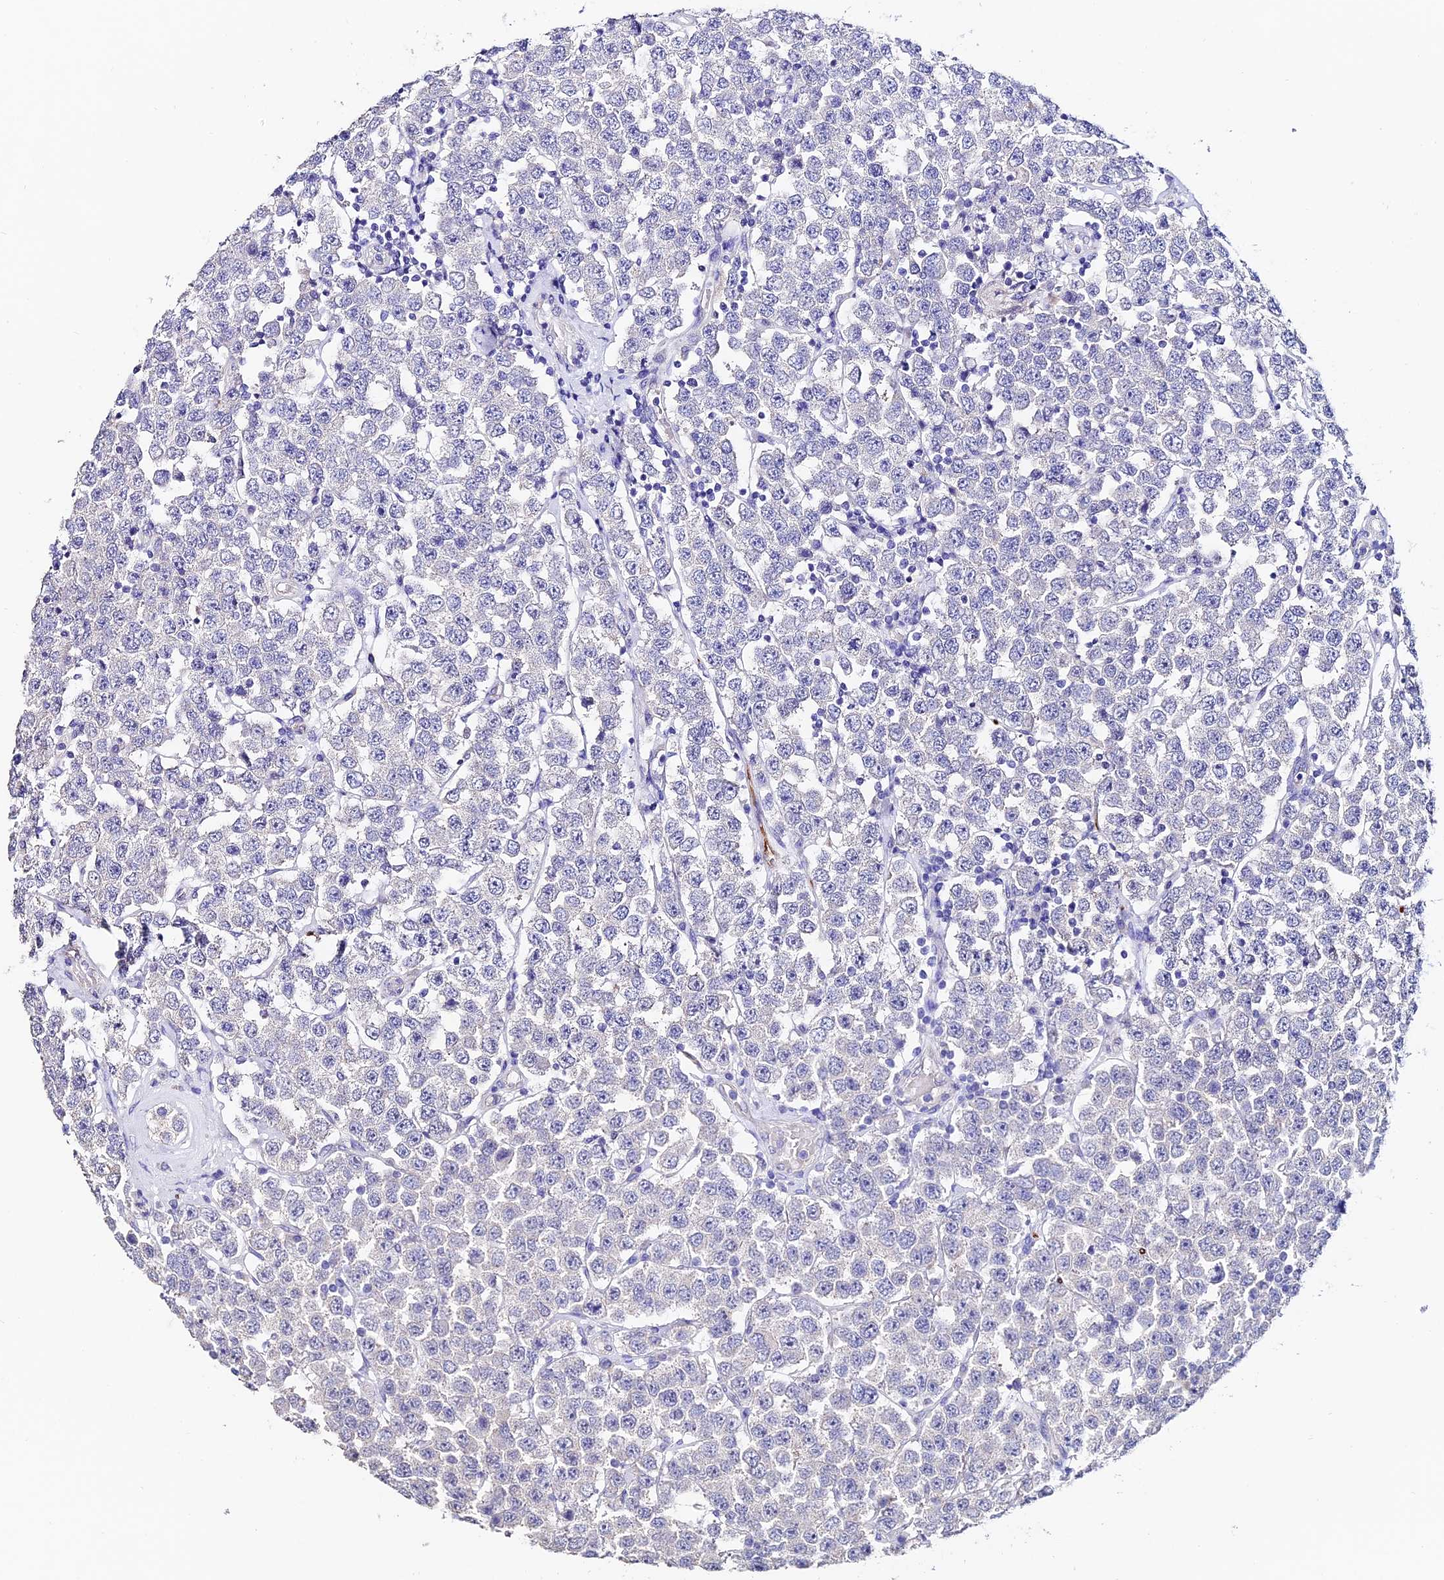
{"staining": {"intensity": "negative", "quantity": "none", "location": "none"}, "tissue": "testis cancer", "cell_type": "Tumor cells", "image_type": "cancer", "snomed": [{"axis": "morphology", "description": "Seminoma, NOS"}, {"axis": "topography", "description": "Testis"}], "caption": "Tumor cells are negative for brown protein staining in testis cancer.", "gene": "ESM1", "patient": {"sex": "male", "age": 28}}